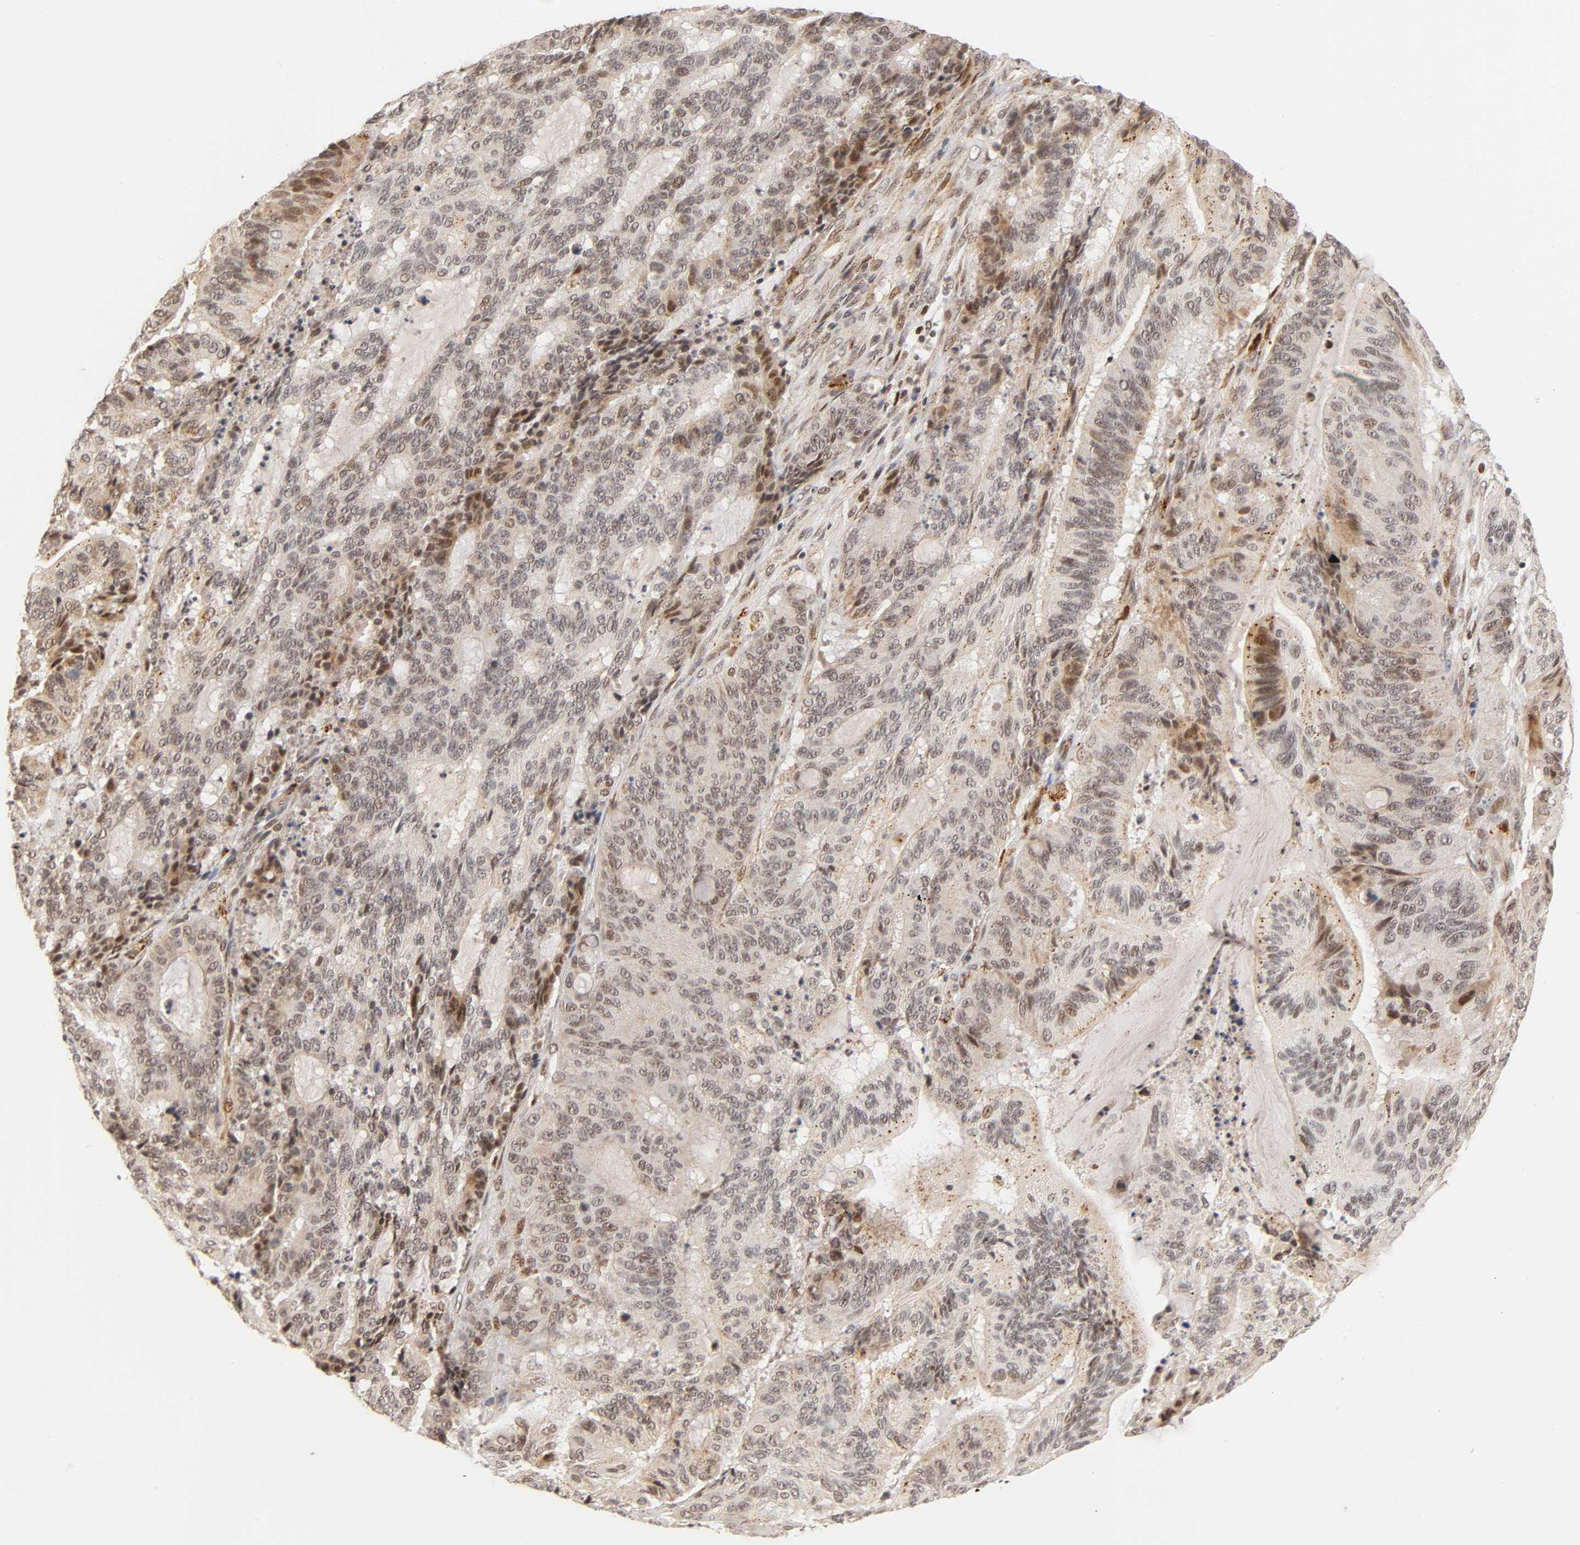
{"staining": {"intensity": "moderate", "quantity": "25%-75%", "location": "cytoplasmic/membranous,nuclear"}, "tissue": "liver cancer", "cell_type": "Tumor cells", "image_type": "cancer", "snomed": [{"axis": "morphology", "description": "Cholangiocarcinoma"}, {"axis": "topography", "description": "Liver"}], "caption": "Immunohistochemistry staining of liver cancer (cholangiocarcinoma), which demonstrates medium levels of moderate cytoplasmic/membranous and nuclear expression in approximately 25%-75% of tumor cells indicating moderate cytoplasmic/membranous and nuclear protein positivity. The staining was performed using DAB (brown) for protein detection and nuclei were counterstained in hematoxylin (blue).", "gene": "TAF10", "patient": {"sex": "female", "age": 73}}